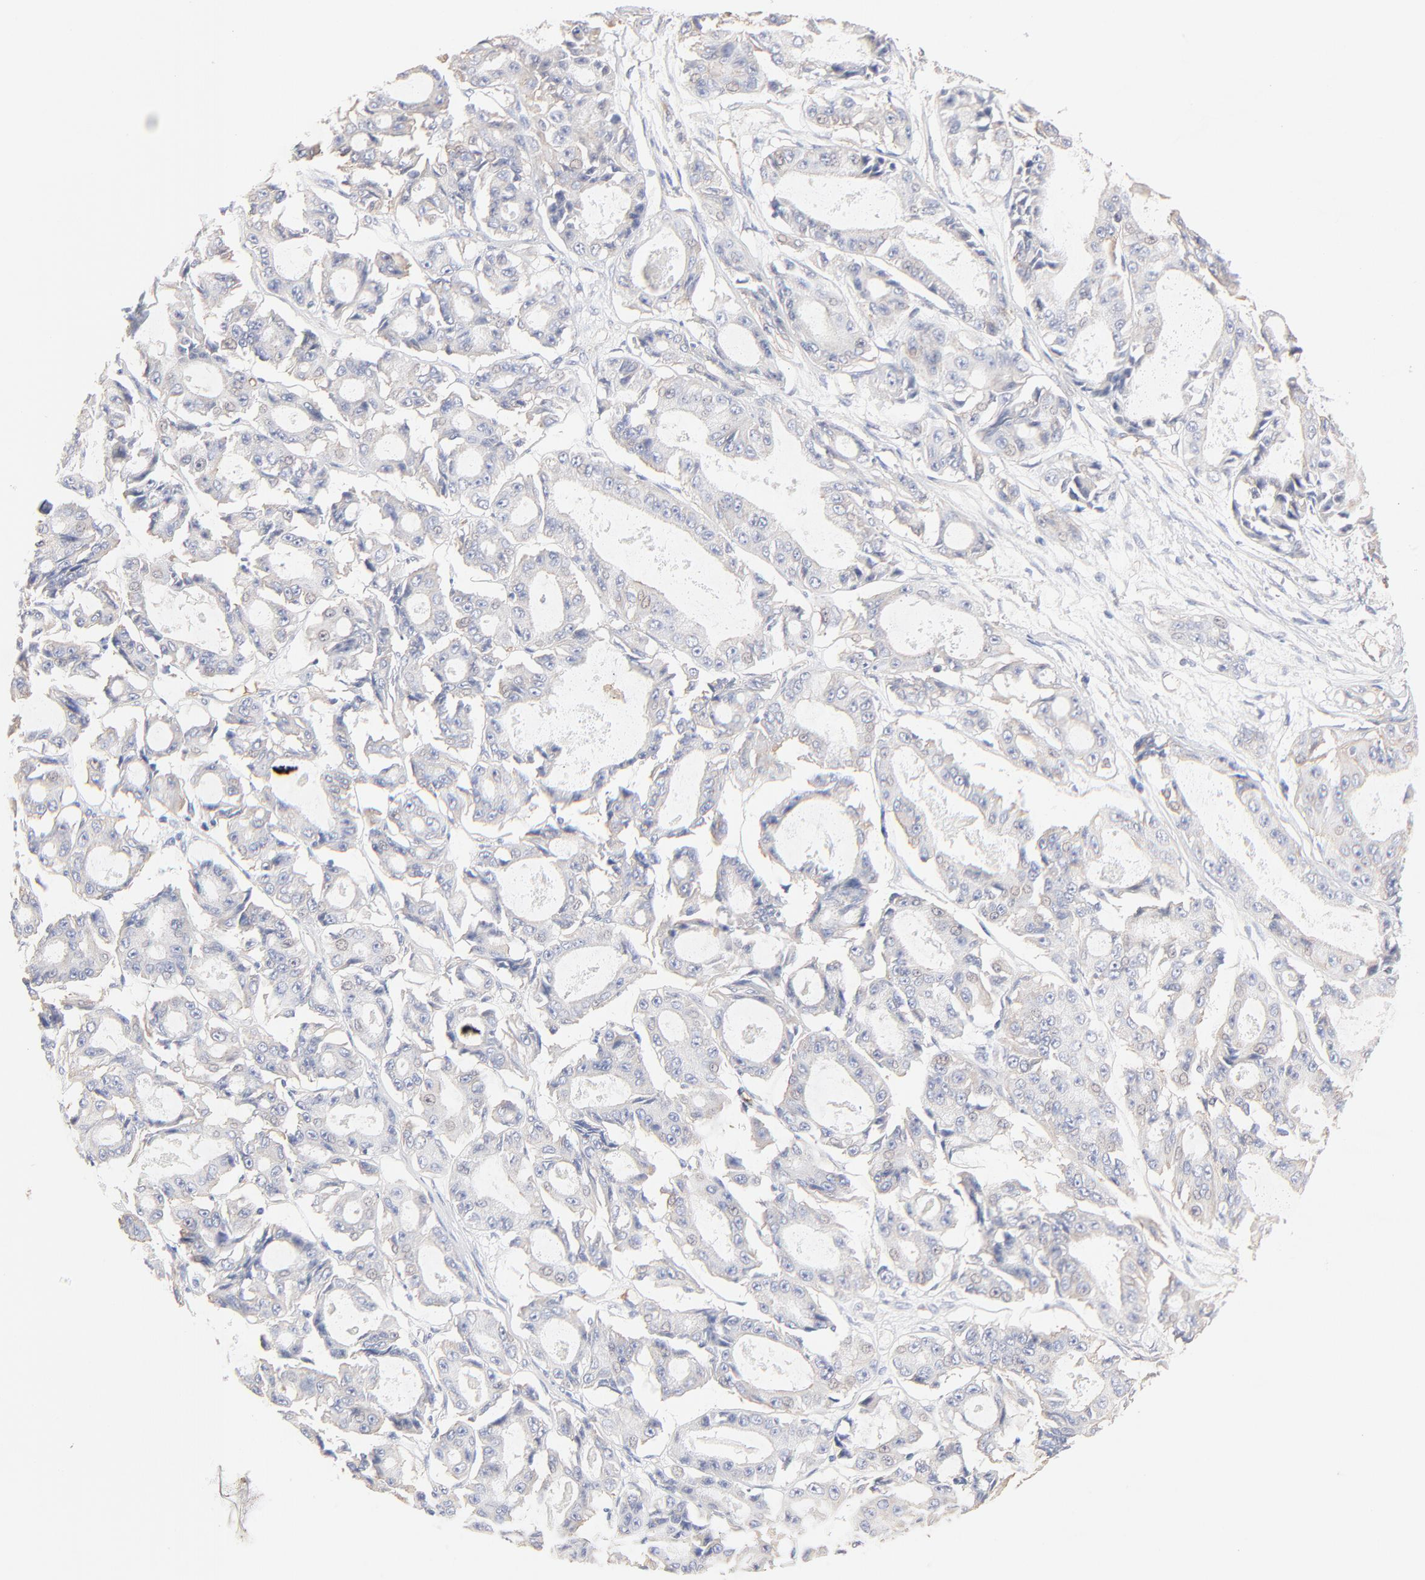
{"staining": {"intensity": "negative", "quantity": "none", "location": "none"}, "tissue": "ovarian cancer", "cell_type": "Tumor cells", "image_type": "cancer", "snomed": [{"axis": "morphology", "description": "Carcinoma, endometroid"}, {"axis": "topography", "description": "Ovary"}], "caption": "High power microscopy photomicrograph of an IHC micrograph of endometroid carcinoma (ovarian), revealing no significant positivity in tumor cells. (DAB immunohistochemistry, high magnification).", "gene": "SPTB", "patient": {"sex": "female", "age": 61}}